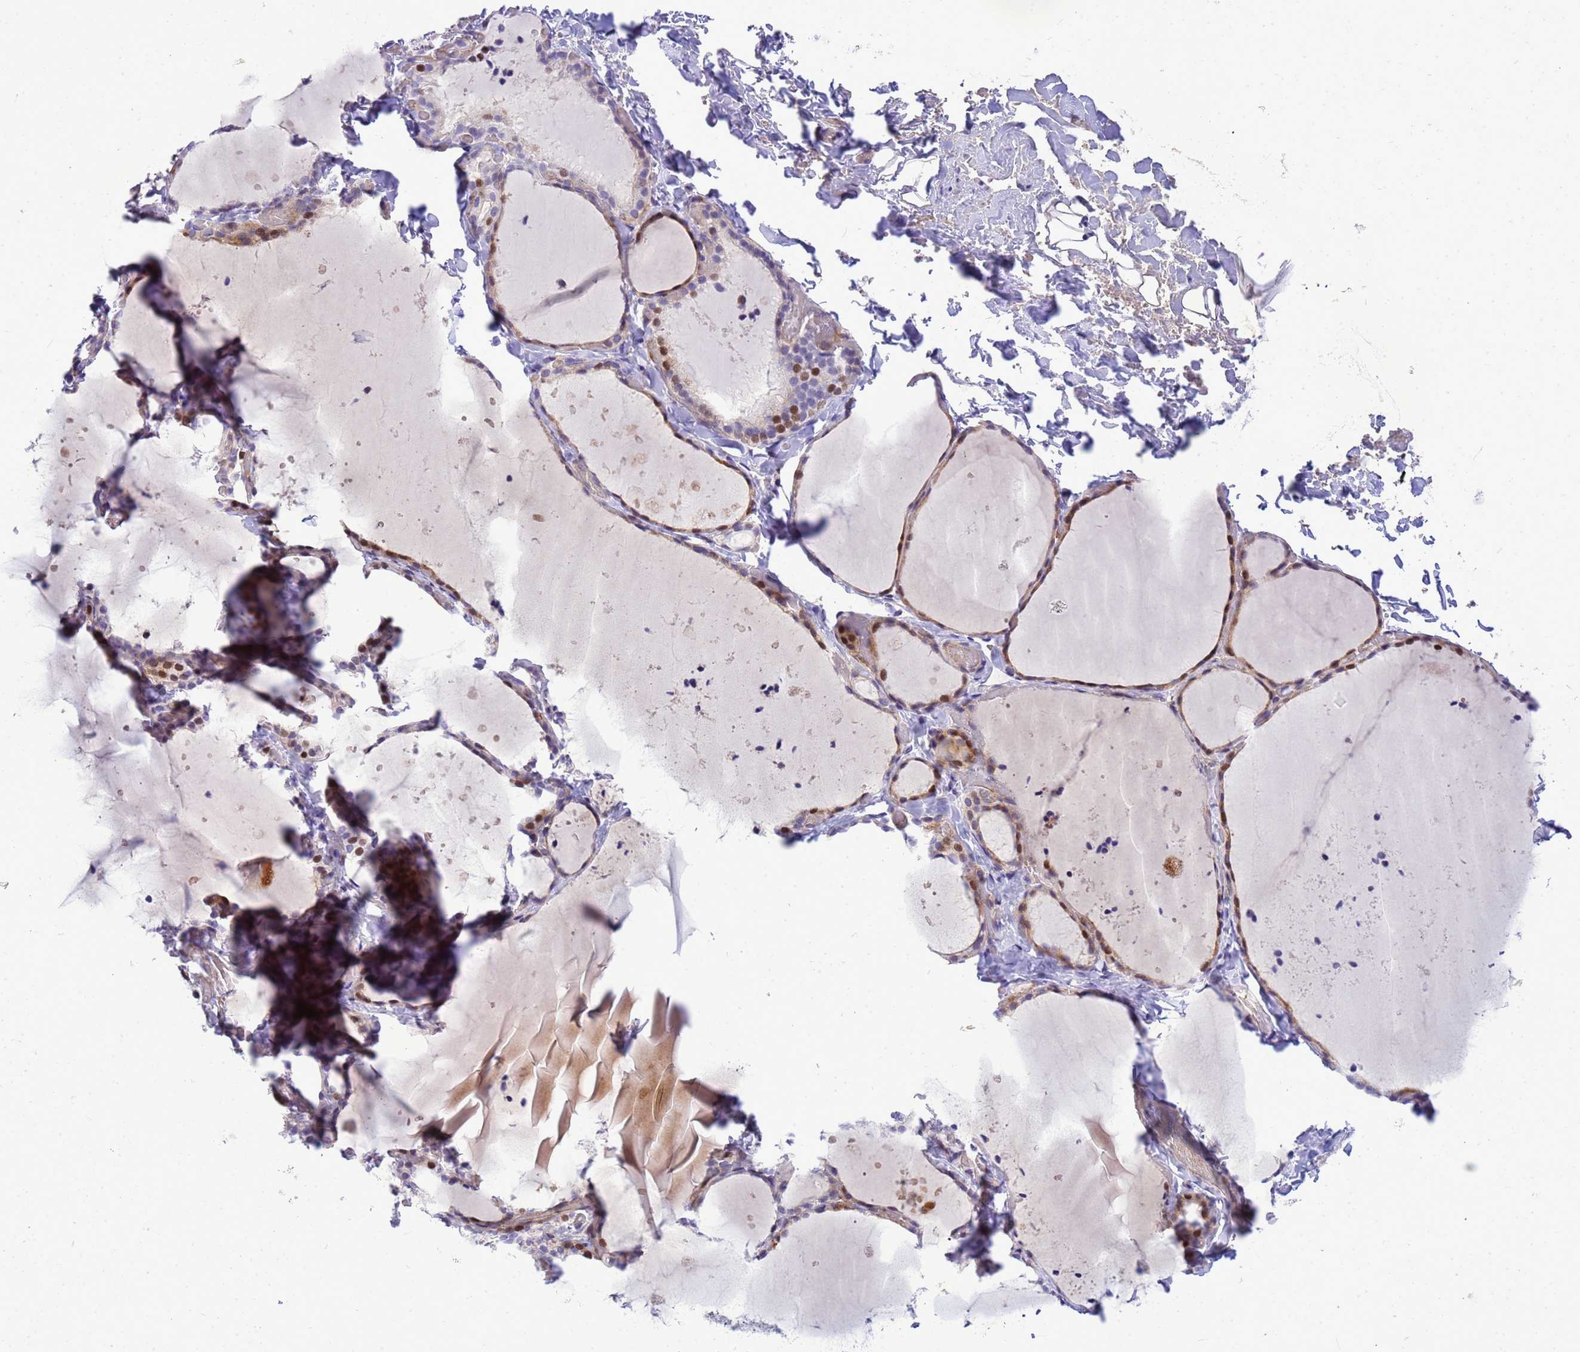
{"staining": {"intensity": "strong", "quantity": "25%-75%", "location": "nuclear"}, "tissue": "thyroid gland", "cell_type": "Glandular cells", "image_type": "normal", "snomed": [{"axis": "morphology", "description": "Normal tissue, NOS"}, {"axis": "topography", "description": "Thyroid gland"}], "caption": "Thyroid gland stained for a protein (brown) displays strong nuclear positive positivity in approximately 25%-75% of glandular cells.", "gene": "ADAMTS7", "patient": {"sex": "female", "age": 44}}